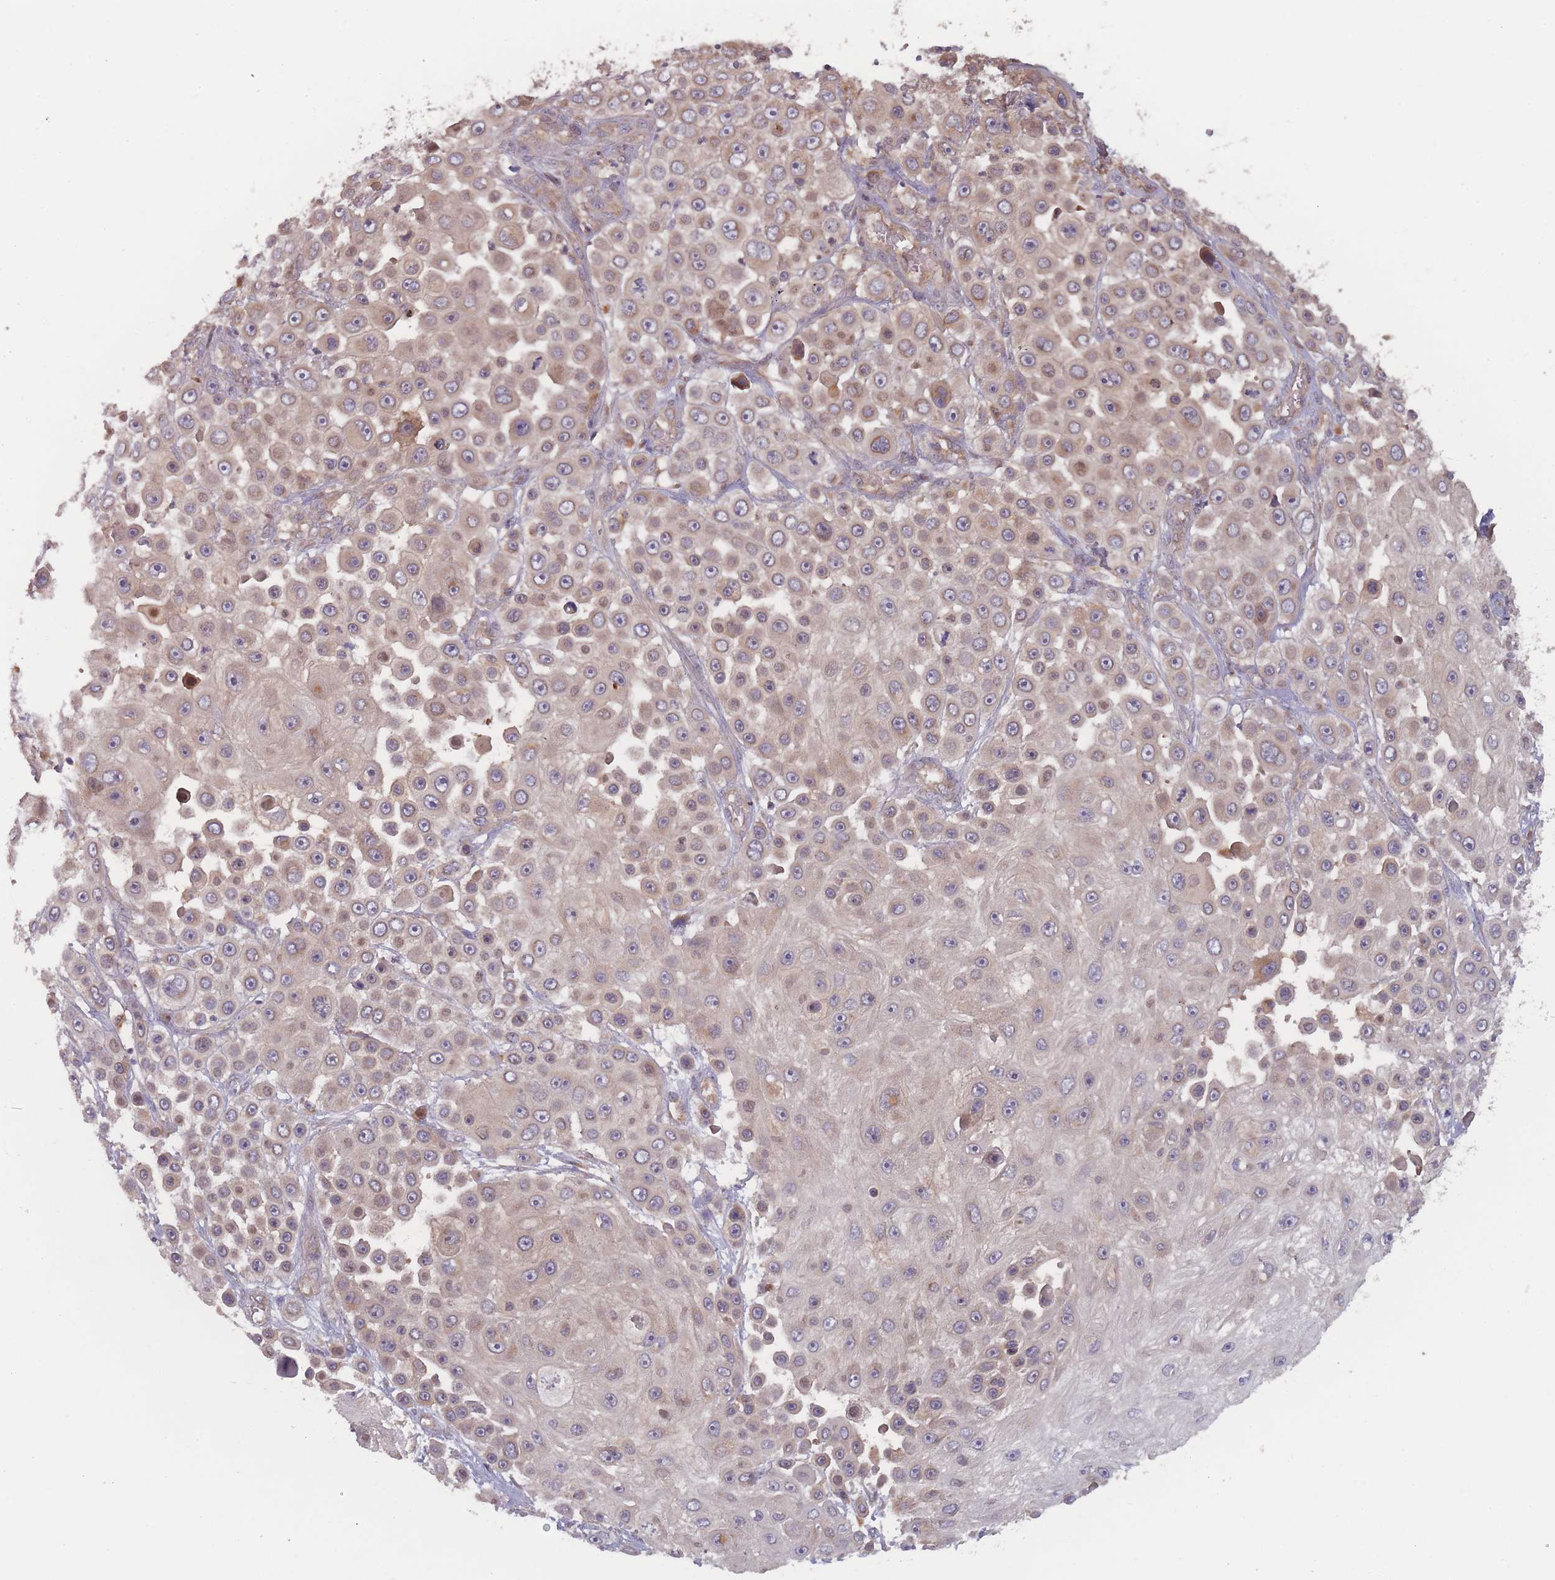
{"staining": {"intensity": "weak", "quantity": "25%-75%", "location": "cytoplasmic/membranous"}, "tissue": "skin cancer", "cell_type": "Tumor cells", "image_type": "cancer", "snomed": [{"axis": "morphology", "description": "Squamous cell carcinoma, NOS"}, {"axis": "topography", "description": "Skin"}], "caption": "Protein expression analysis of squamous cell carcinoma (skin) displays weak cytoplasmic/membranous expression in approximately 25%-75% of tumor cells. Immunohistochemistry stains the protein in brown and the nuclei are stained blue.", "gene": "ATP5MG", "patient": {"sex": "male", "age": 67}}